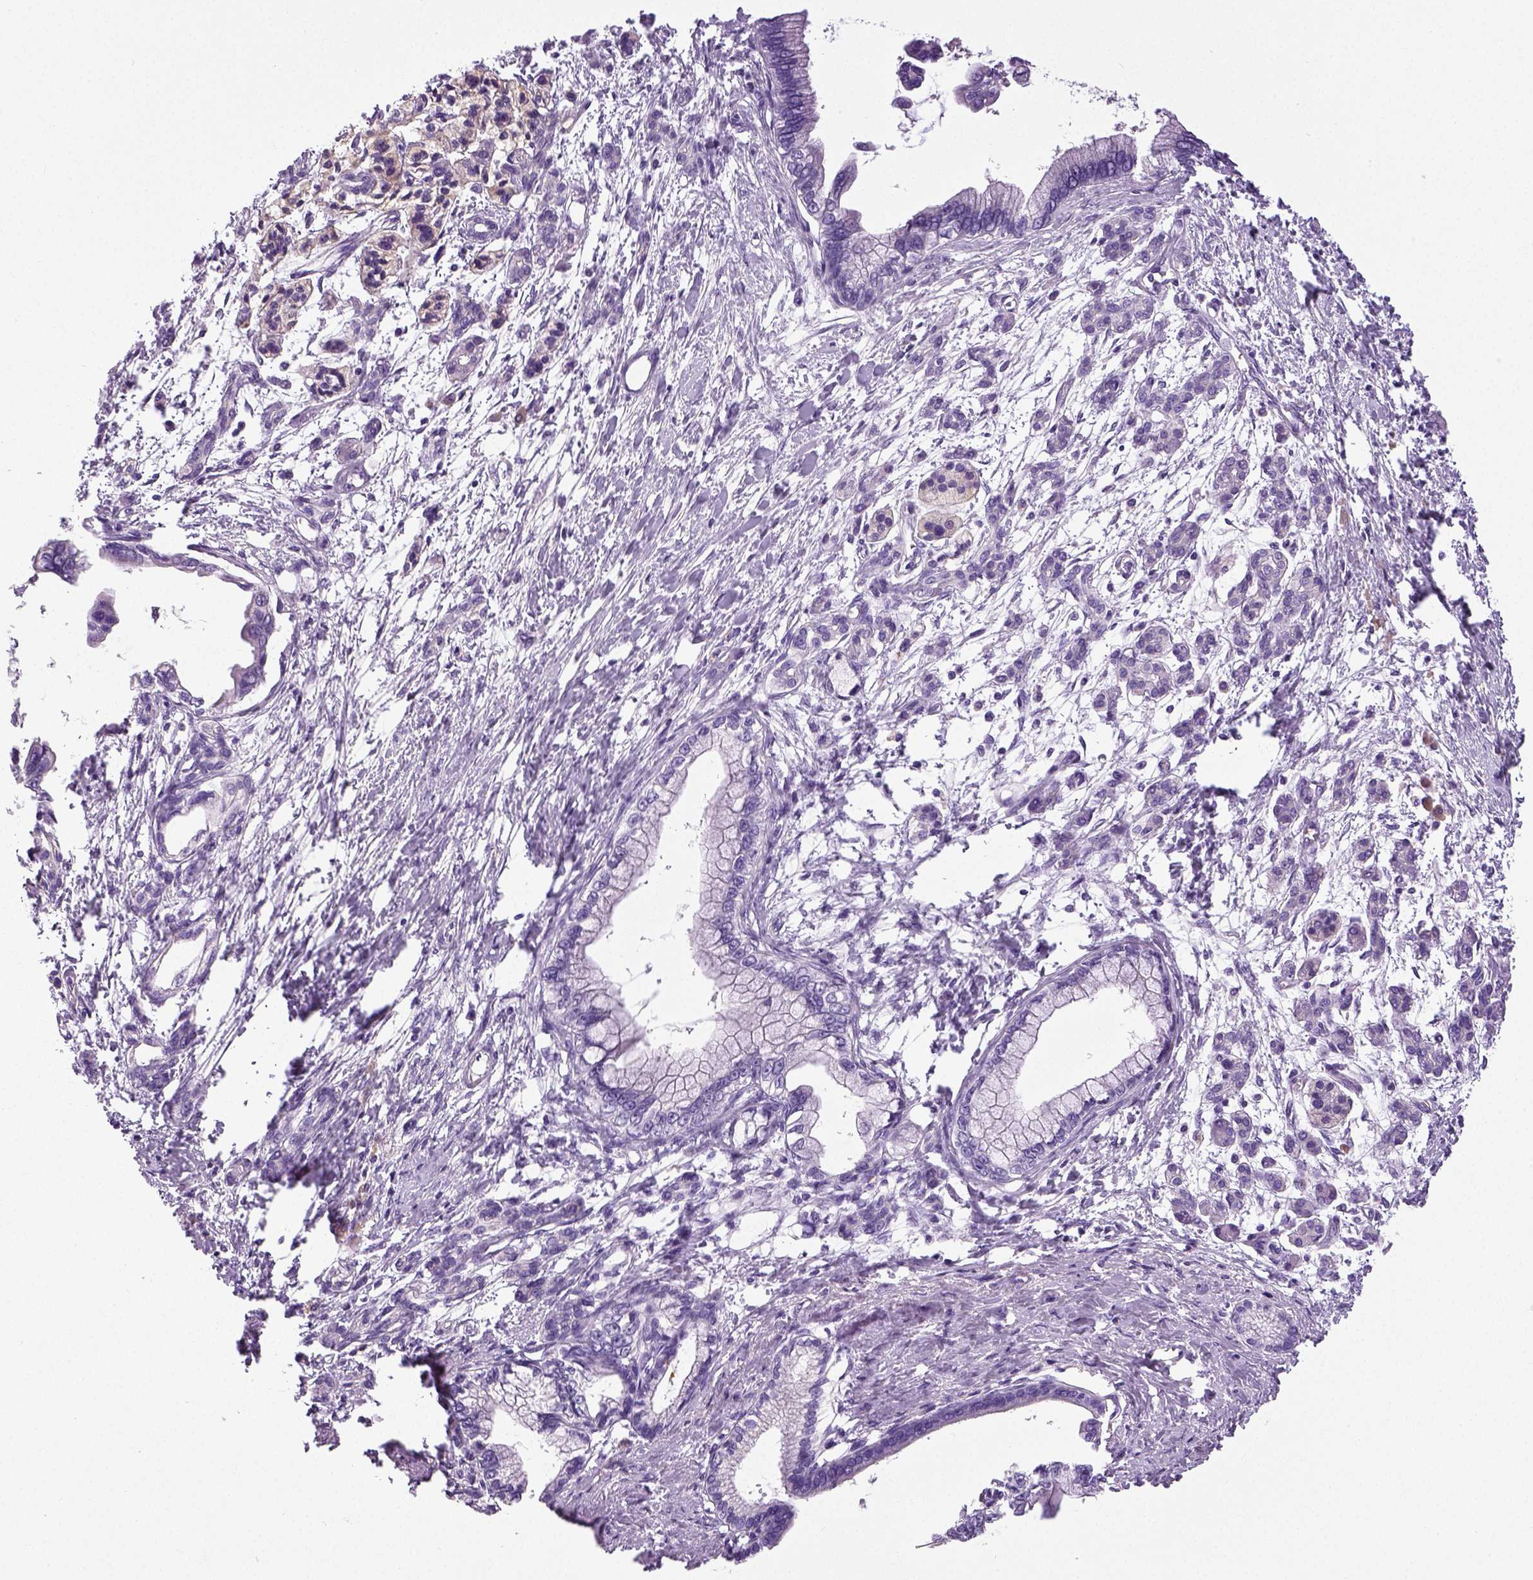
{"staining": {"intensity": "negative", "quantity": "none", "location": "none"}, "tissue": "pancreatic cancer", "cell_type": "Tumor cells", "image_type": "cancer", "snomed": [{"axis": "morphology", "description": "Adenocarcinoma, NOS"}, {"axis": "topography", "description": "Pancreas"}], "caption": "Tumor cells are negative for protein expression in human pancreatic cancer.", "gene": "NECAB2", "patient": {"sex": "male", "age": 61}}